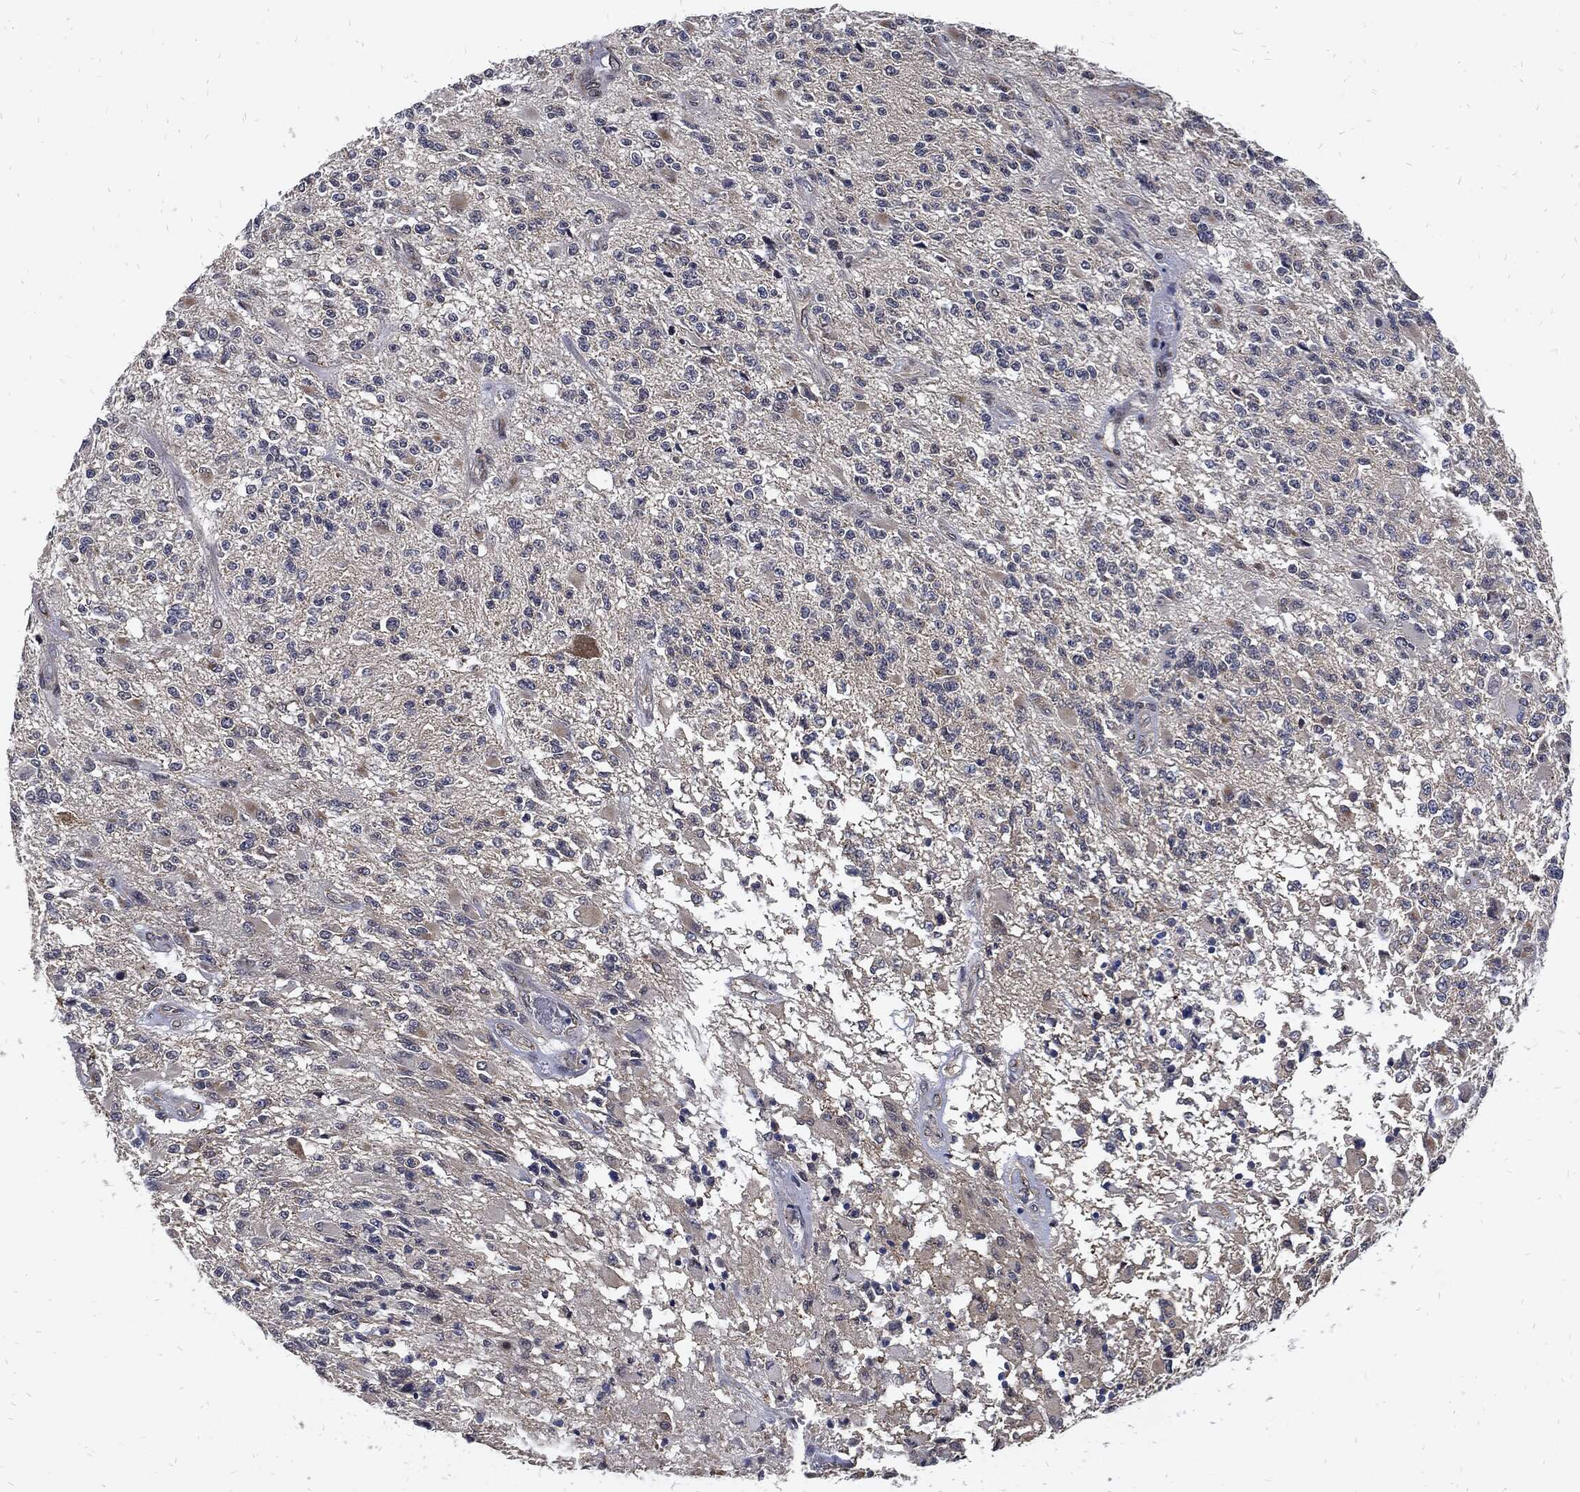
{"staining": {"intensity": "negative", "quantity": "none", "location": "none"}, "tissue": "glioma", "cell_type": "Tumor cells", "image_type": "cancer", "snomed": [{"axis": "morphology", "description": "Glioma, malignant, High grade"}, {"axis": "topography", "description": "Brain"}], "caption": "This is an immunohistochemistry micrograph of malignant high-grade glioma. There is no positivity in tumor cells.", "gene": "DCTN1", "patient": {"sex": "female", "age": 63}}